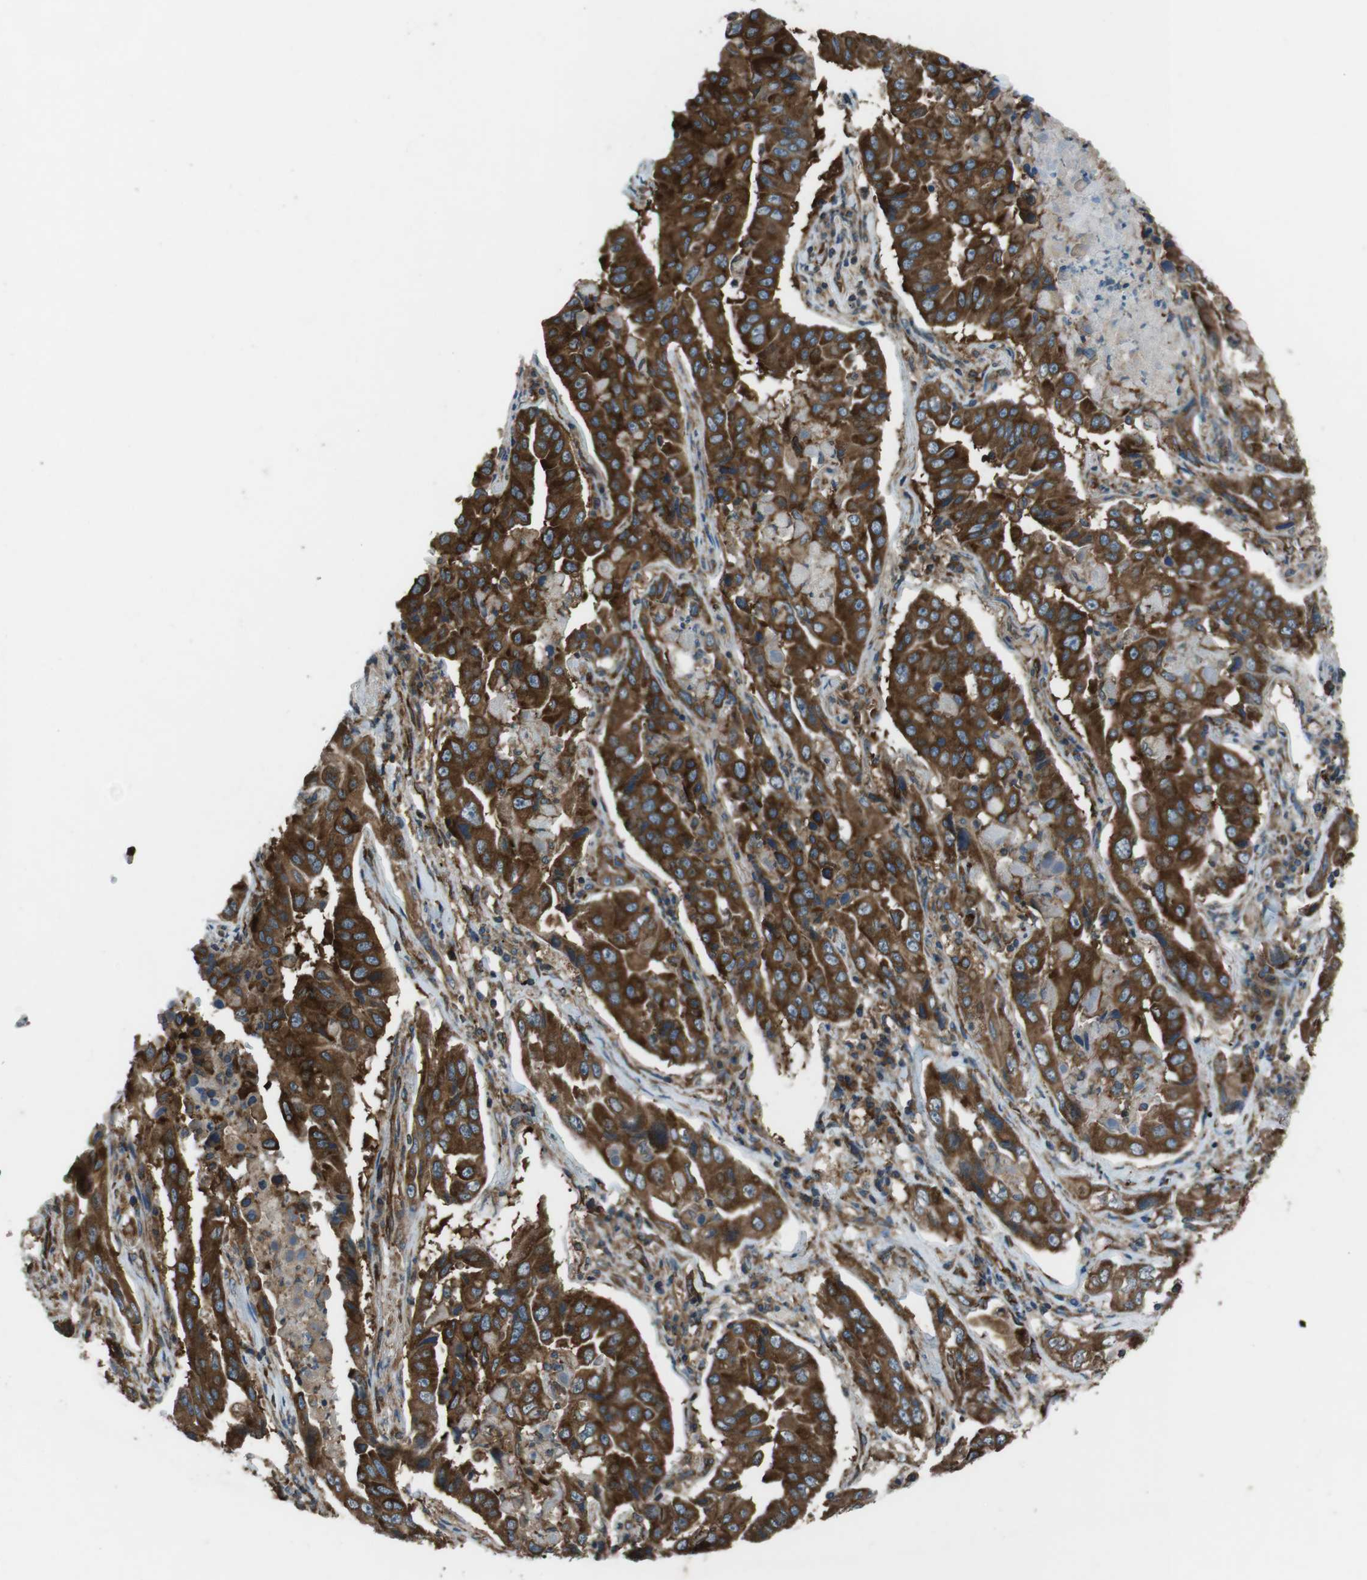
{"staining": {"intensity": "strong", "quantity": ">75%", "location": "cytoplasmic/membranous"}, "tissue": "lung cancer", "cell_type": "Tumor cells", "image_type": "cancer", "snomed": [{"axis": "morphology", "description": "Adenocarcinoma, NOS"}, {"axis": "topography", "description": "Lung"}], "caption": "A brown stain highlights strong cytoplasmic/membranous expression of a protein in human lung cancer (adenocarcinoma) tumor cells.", "gene": "KTN1", "patient": {"sex": "female", "age": 65}}